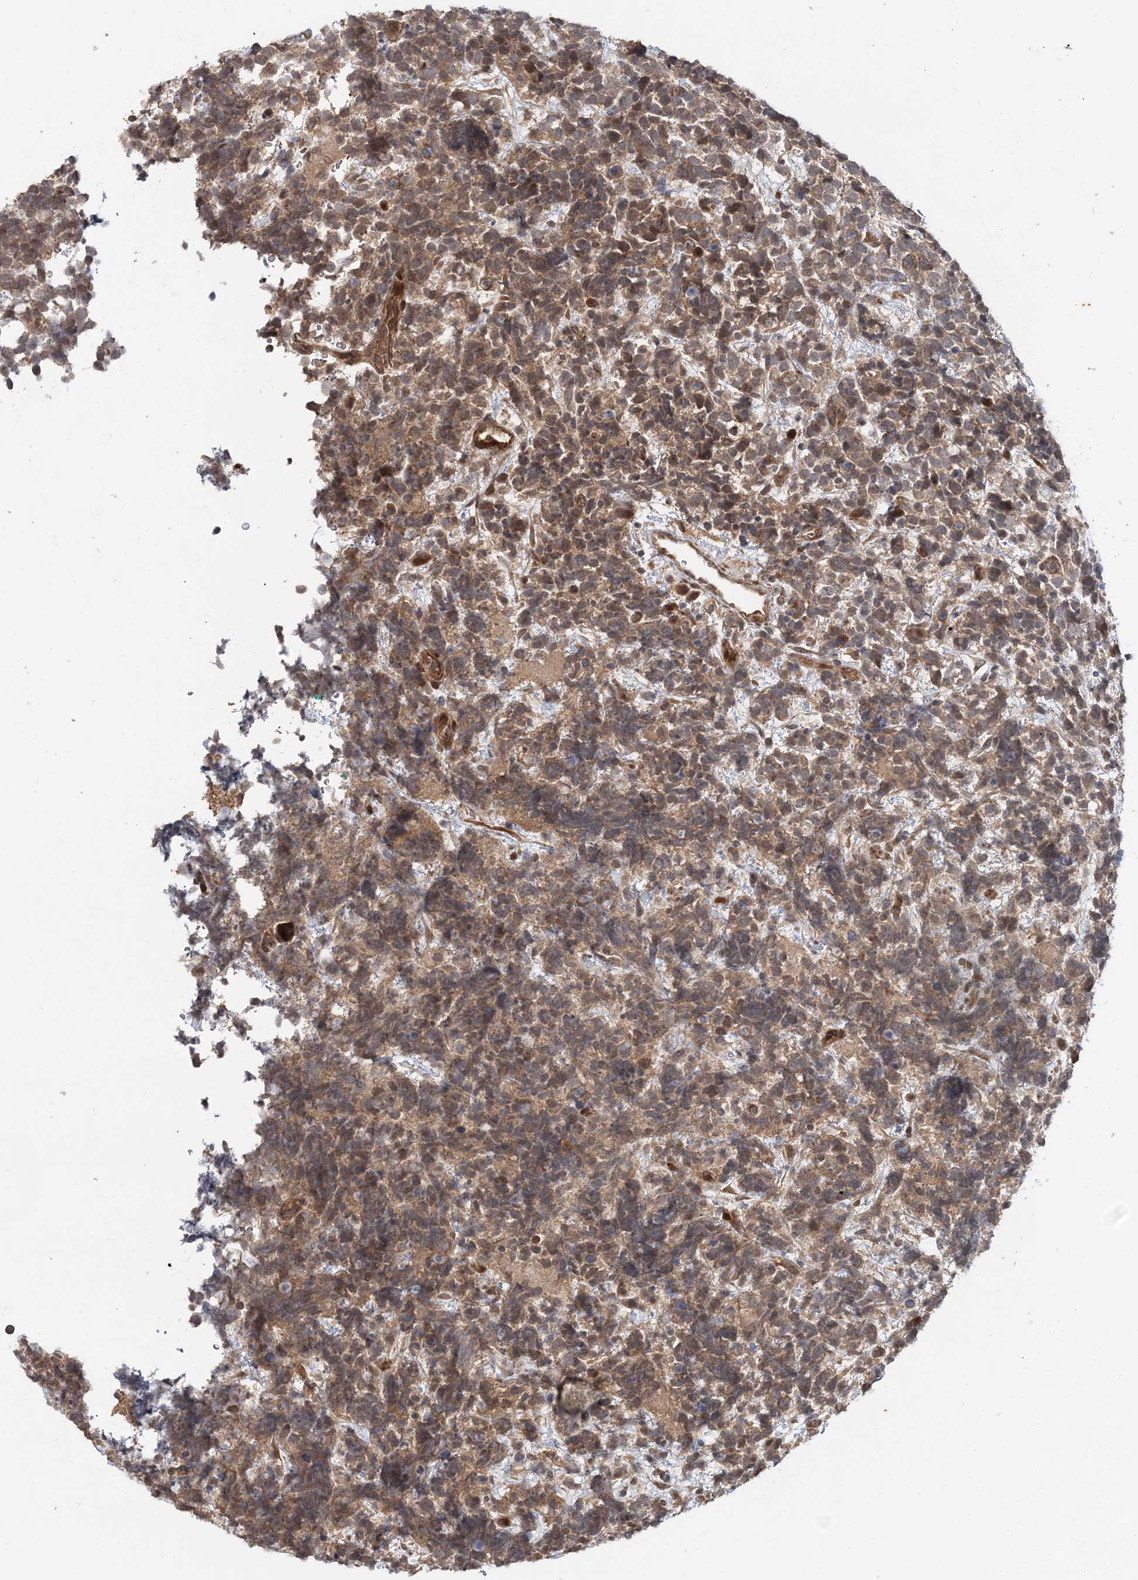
{"staining": {"intensity": "weak", "quantity": ">75%", "location": "cytoplasmic/membranous"}, "tissue": "urothelial cancer", "cell_type": "Tumor cells", "image_type": "cancer", "snomed": [{"axis": "morphology", "description": "Urothelial carcinoma, High grade"}, {"axis": "topography", "description": "Urinary bladder"}], "caption": "A low amount of weak cytoplasmic/membranous positivity is seen in about >75% of tumor cells in urothelial cancer tissue.", "gene": "UBTD2", "patient": {"sex": "female", "age": 82}}